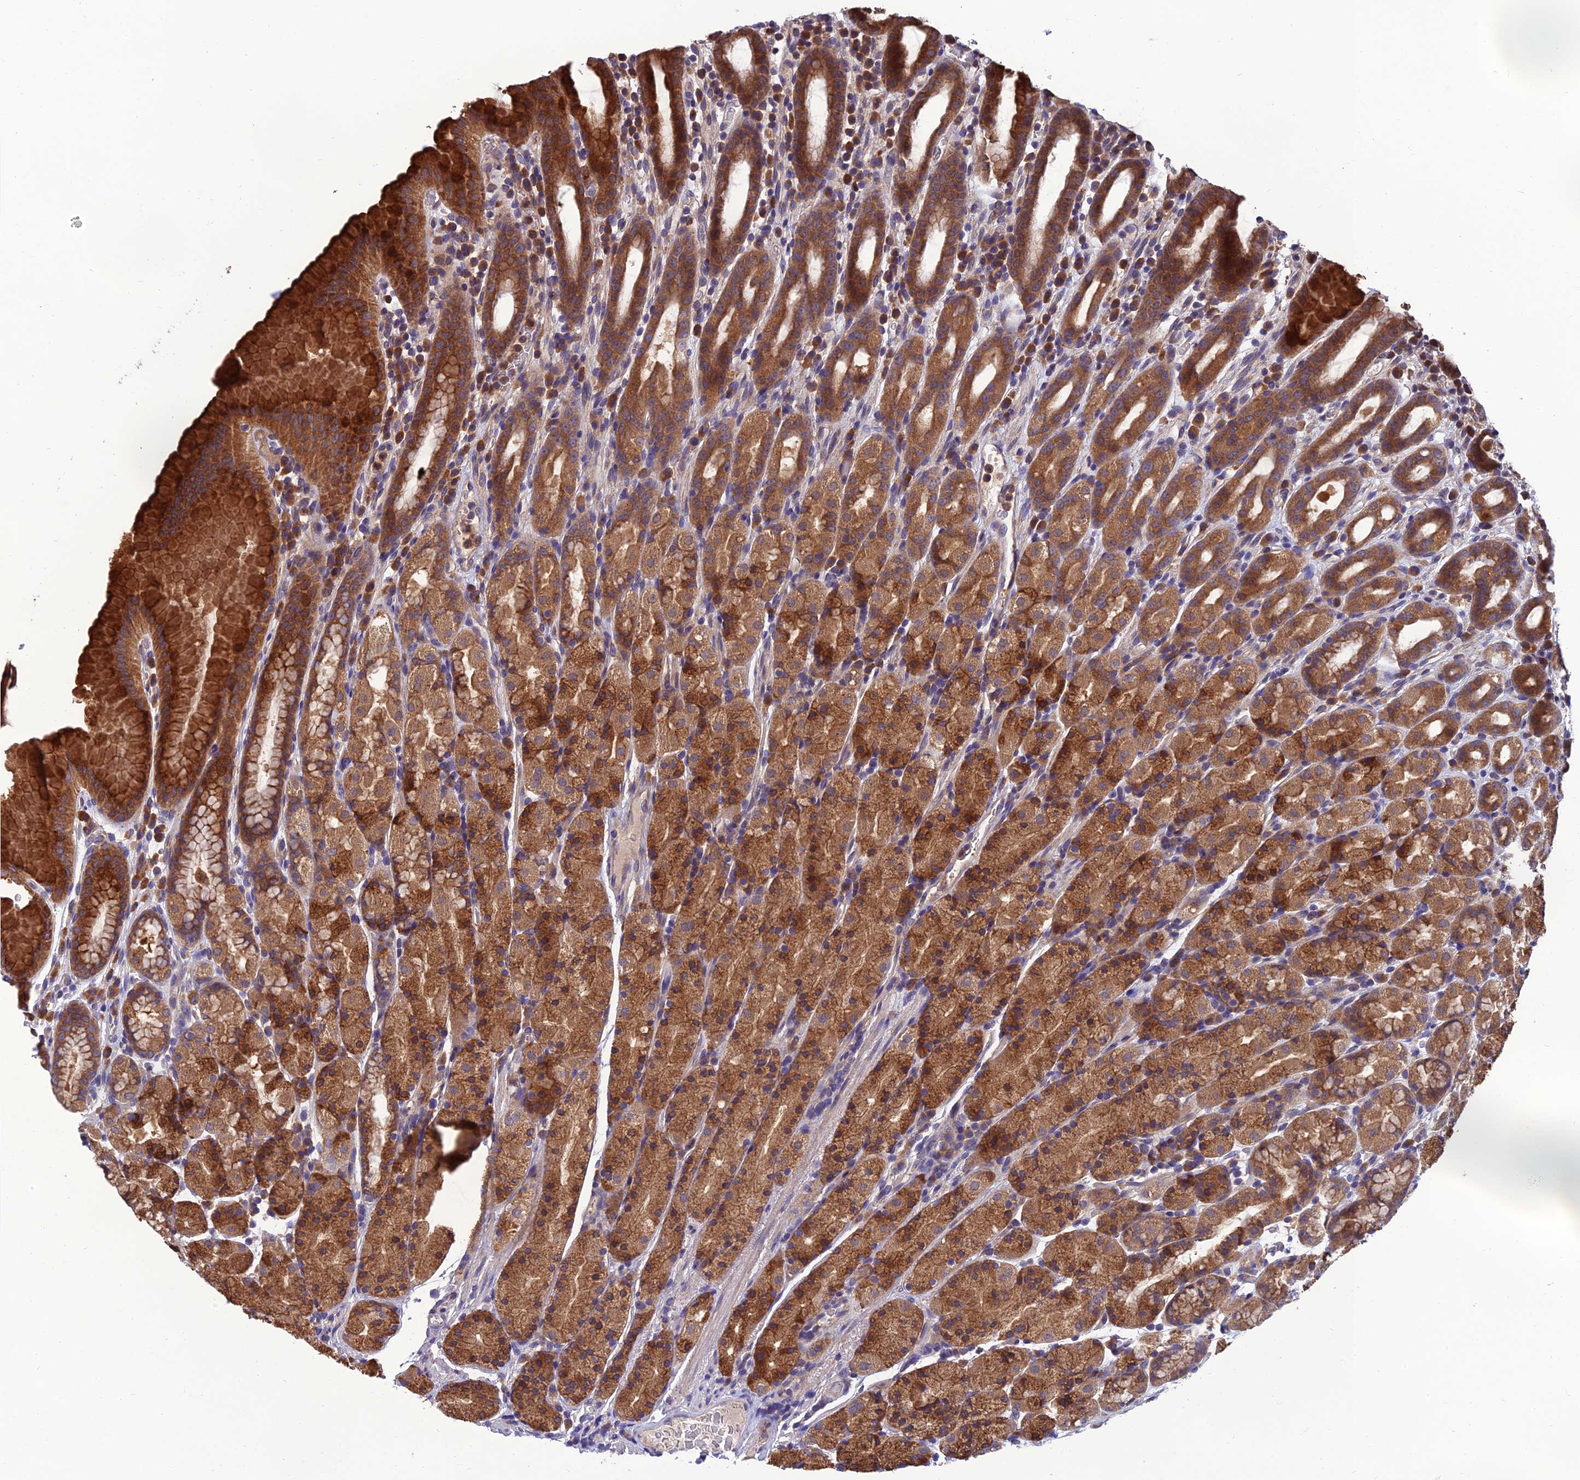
{"staining": {"intensity": "strong", "quantity": ">75%", "location": "cytoplasmic/membranous"}, "tissue": "stomach", "cell_type": "Glandular cells", "image_type": "normal", "snomed": [{"axis": "morphology", "description": "Normal tissue, NOS"}, {"axis": "topography", "description": "Stomach, upper"}, {"axis": "topography", "description": "Stomach, lower"}, {"axis": "topography", "description": "Small intestine"}], "caption": "High-magnification brightfield microscopy of benign stomach stained with DAB (3,3'-diaminobenzidine) (brown) and counterstained with hematoxylin (blue). glandular cells exhibit strong cytoplasmic/membranous staining is seen in about>75% of cells.", "gene": "UMAD1", "patient": {"sex": "male", "age": 68}}